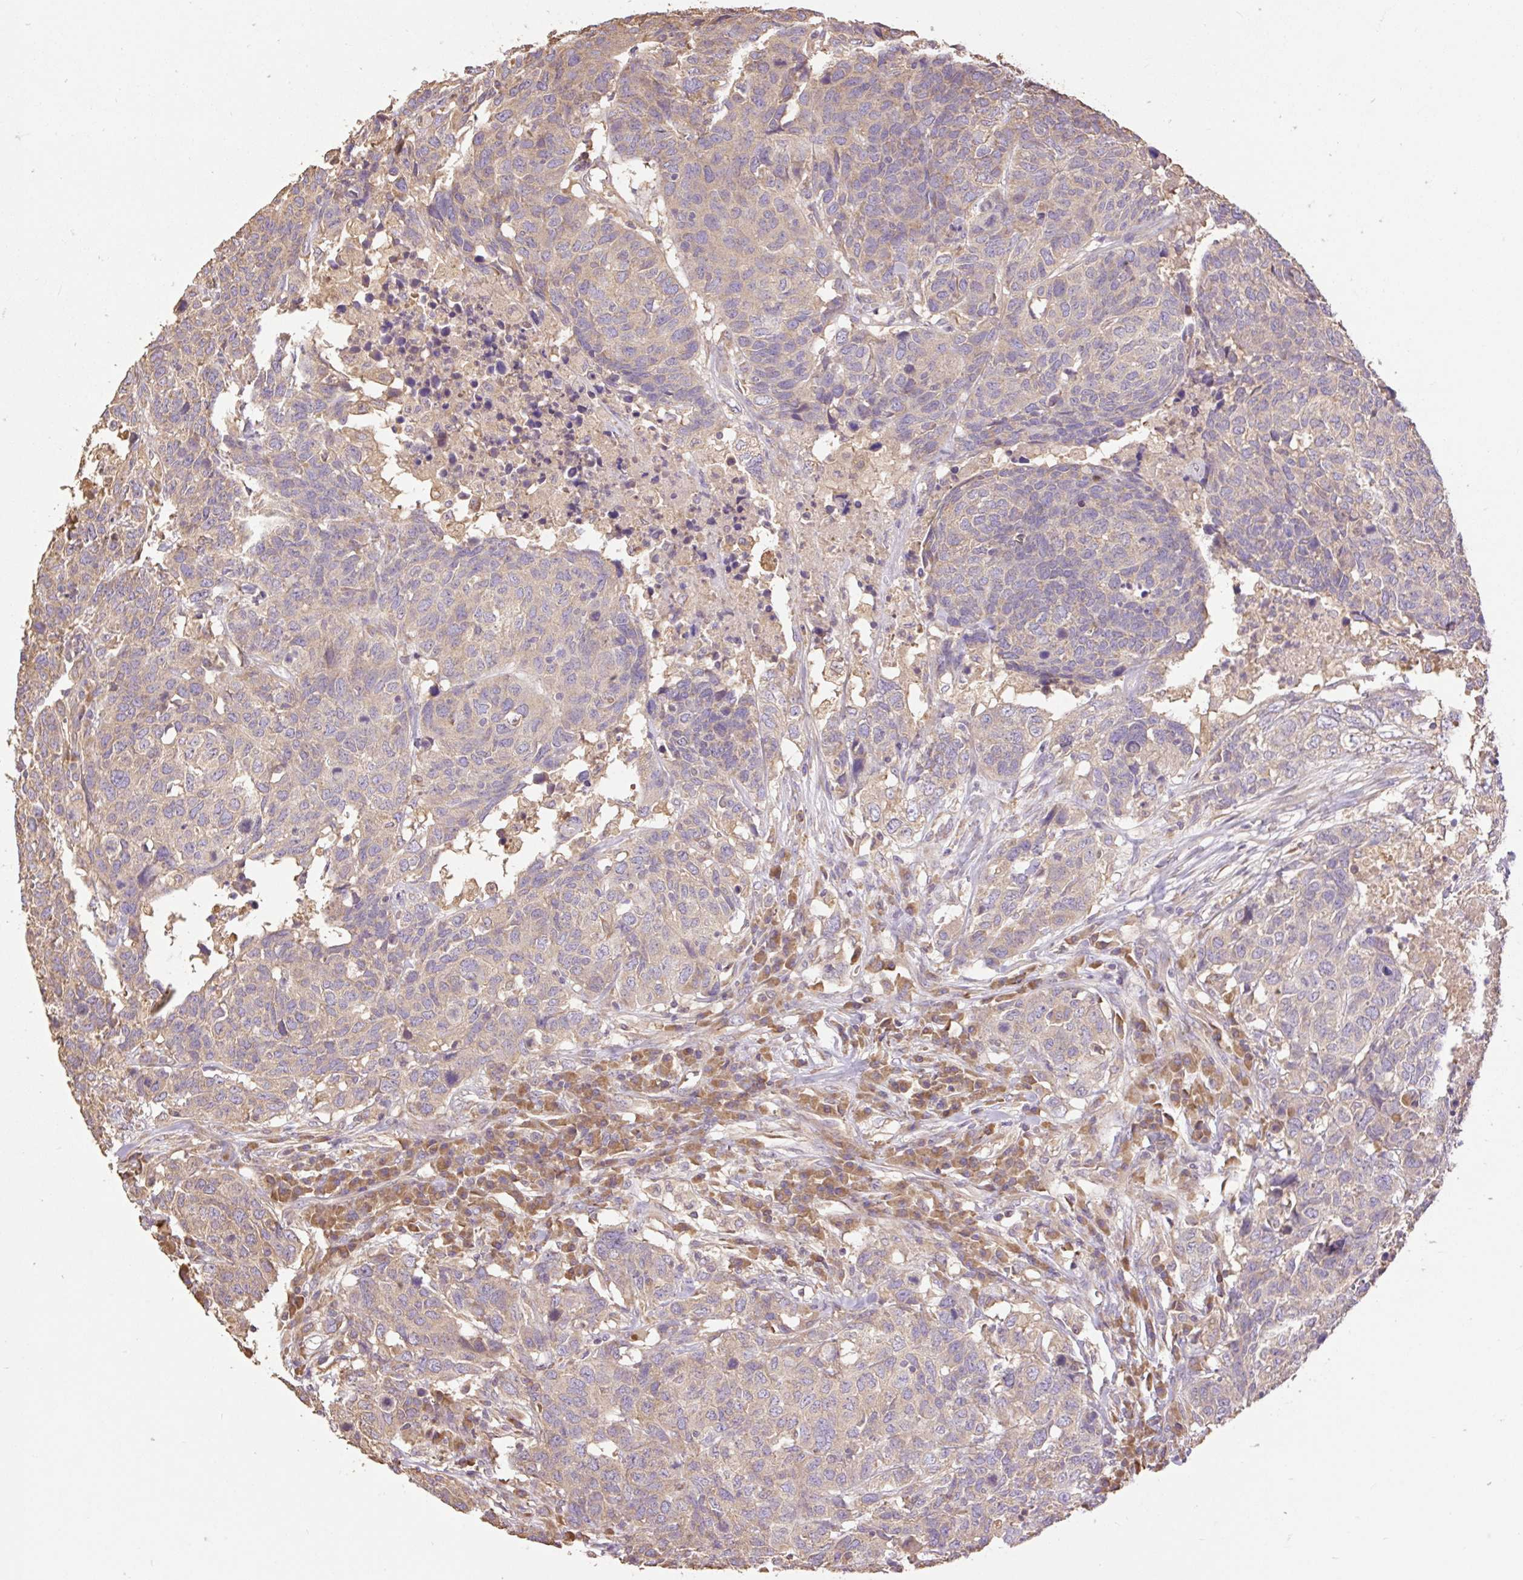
{"staining": {"intensity": "weak", "quantity": "25%-75%", "location": "cytoplasmic/membranous"}, "tissue": "head and neck cancer", "cell_type": "Tumor cells", "image_type": "cancer", "snomed": [{"axis": "morphology", "description": "Normal tissue, NOS"}, {"axis": "morphology", "description": "Squamous cell carcinoma, NOS"}, {"axis": "topography", "description": "Skeletal muscle"}, {"axis": "topography", "description": "Vascular tissue"}, {"axis": "topography", "description": "Peripheral nerve tissue"}, {"axis": "topography", "description": "Head-Neck"}], "caption": "High-power microscopy captured an immunohistochemistry (IHC) image of head and neck cancer, revealing weak cytoplasmic/membranous expression in approximately 25%-75% of tumor cells.", "gene": "DESI1", "patient": {"sex": "male", "age": 66}}